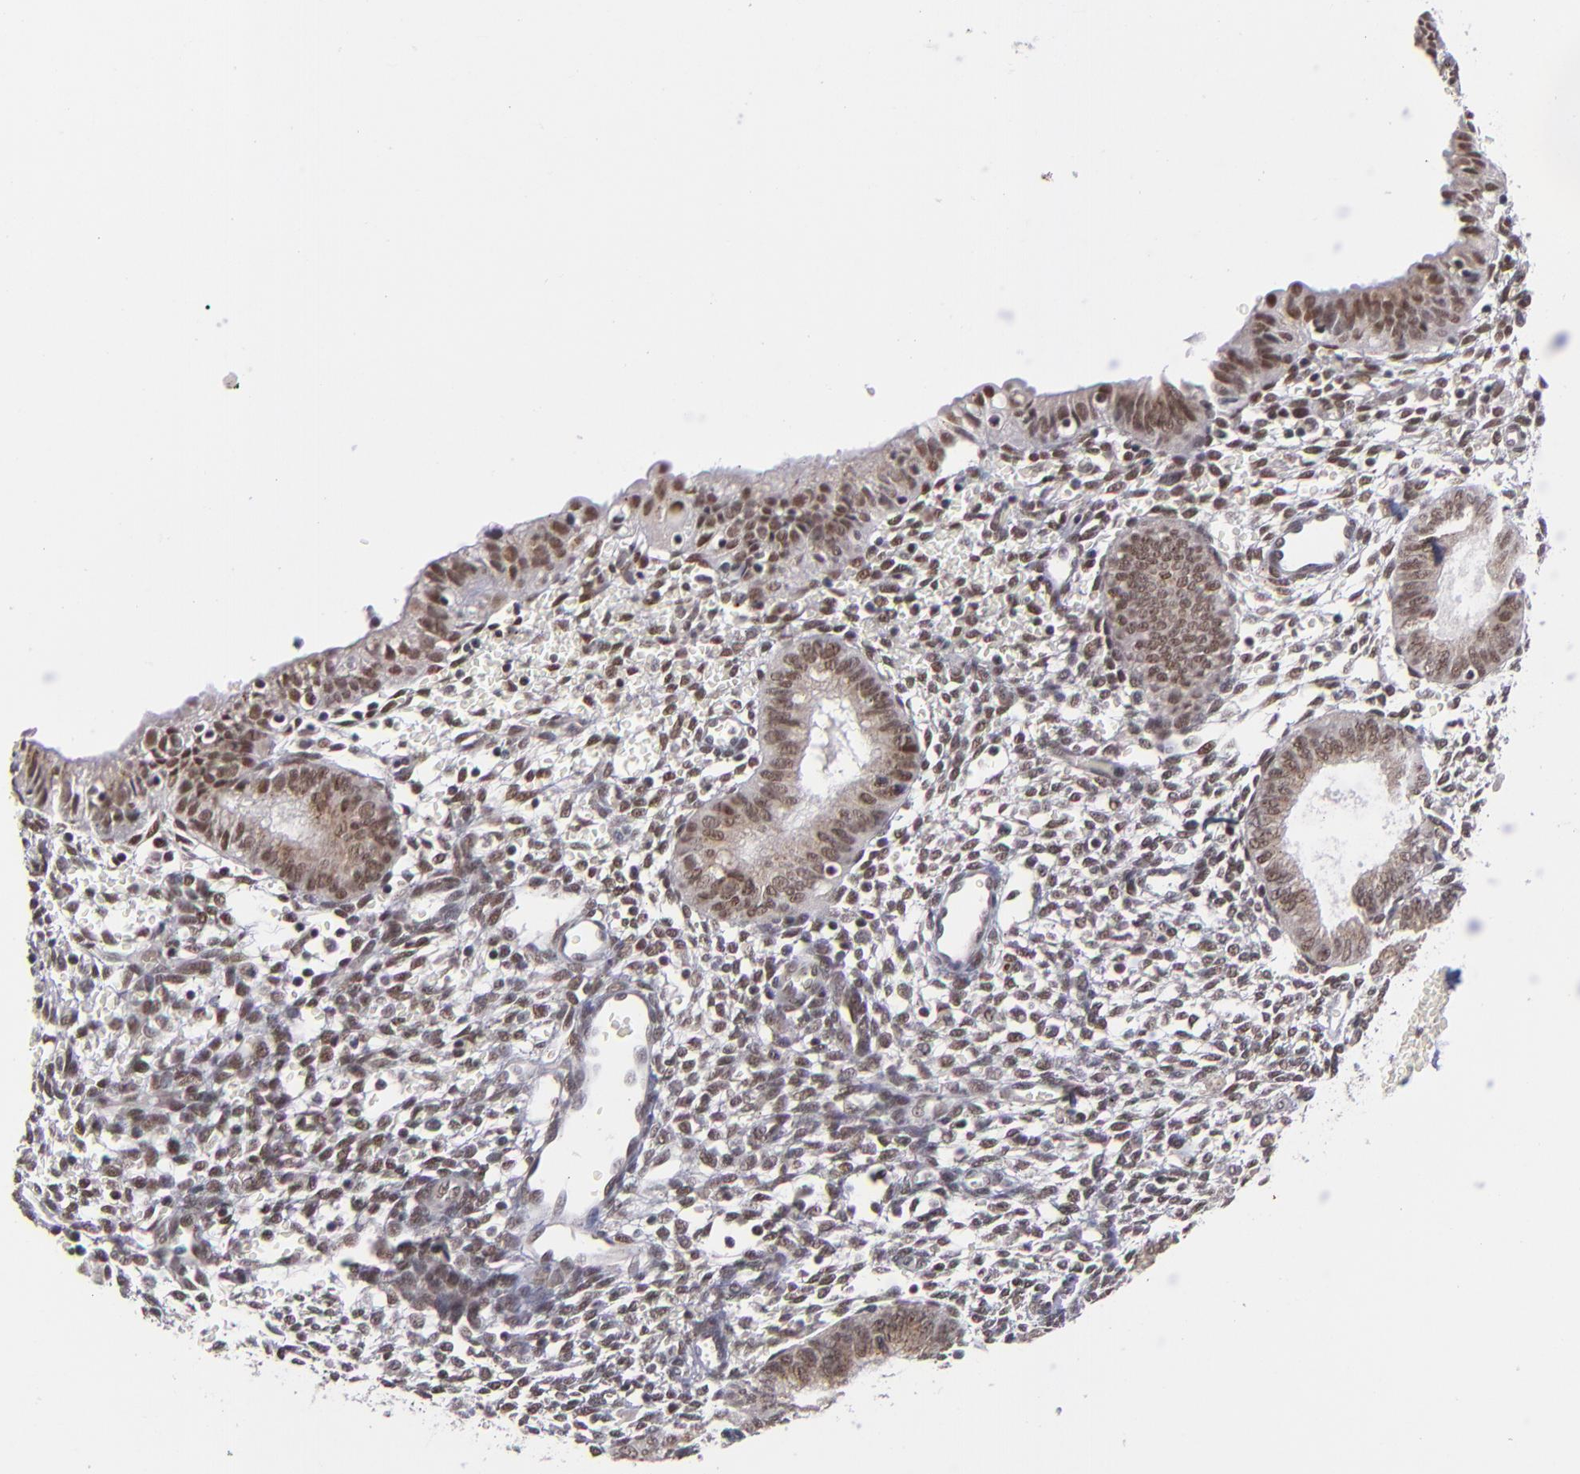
{"staining": {"intensity": "moderate", "quantity": ">75%", "location": "nuclear"}, "tissue": "endometrium", "cell_type": "Cells in endometrial stroma", "image_type": "normal", "snomed": [{"axis": "morphology", "description": "Normal tissue, NOS"}, {"axis": "topography", "description": "Endometrium"}], "caption": "Moderate nuclear staining for a protein is identified in about >75% of cells in endometrial stroma of normal endometrium using IHC.", "gene": "MLLT3", "patient": {"sex": "female", "age": 61}}